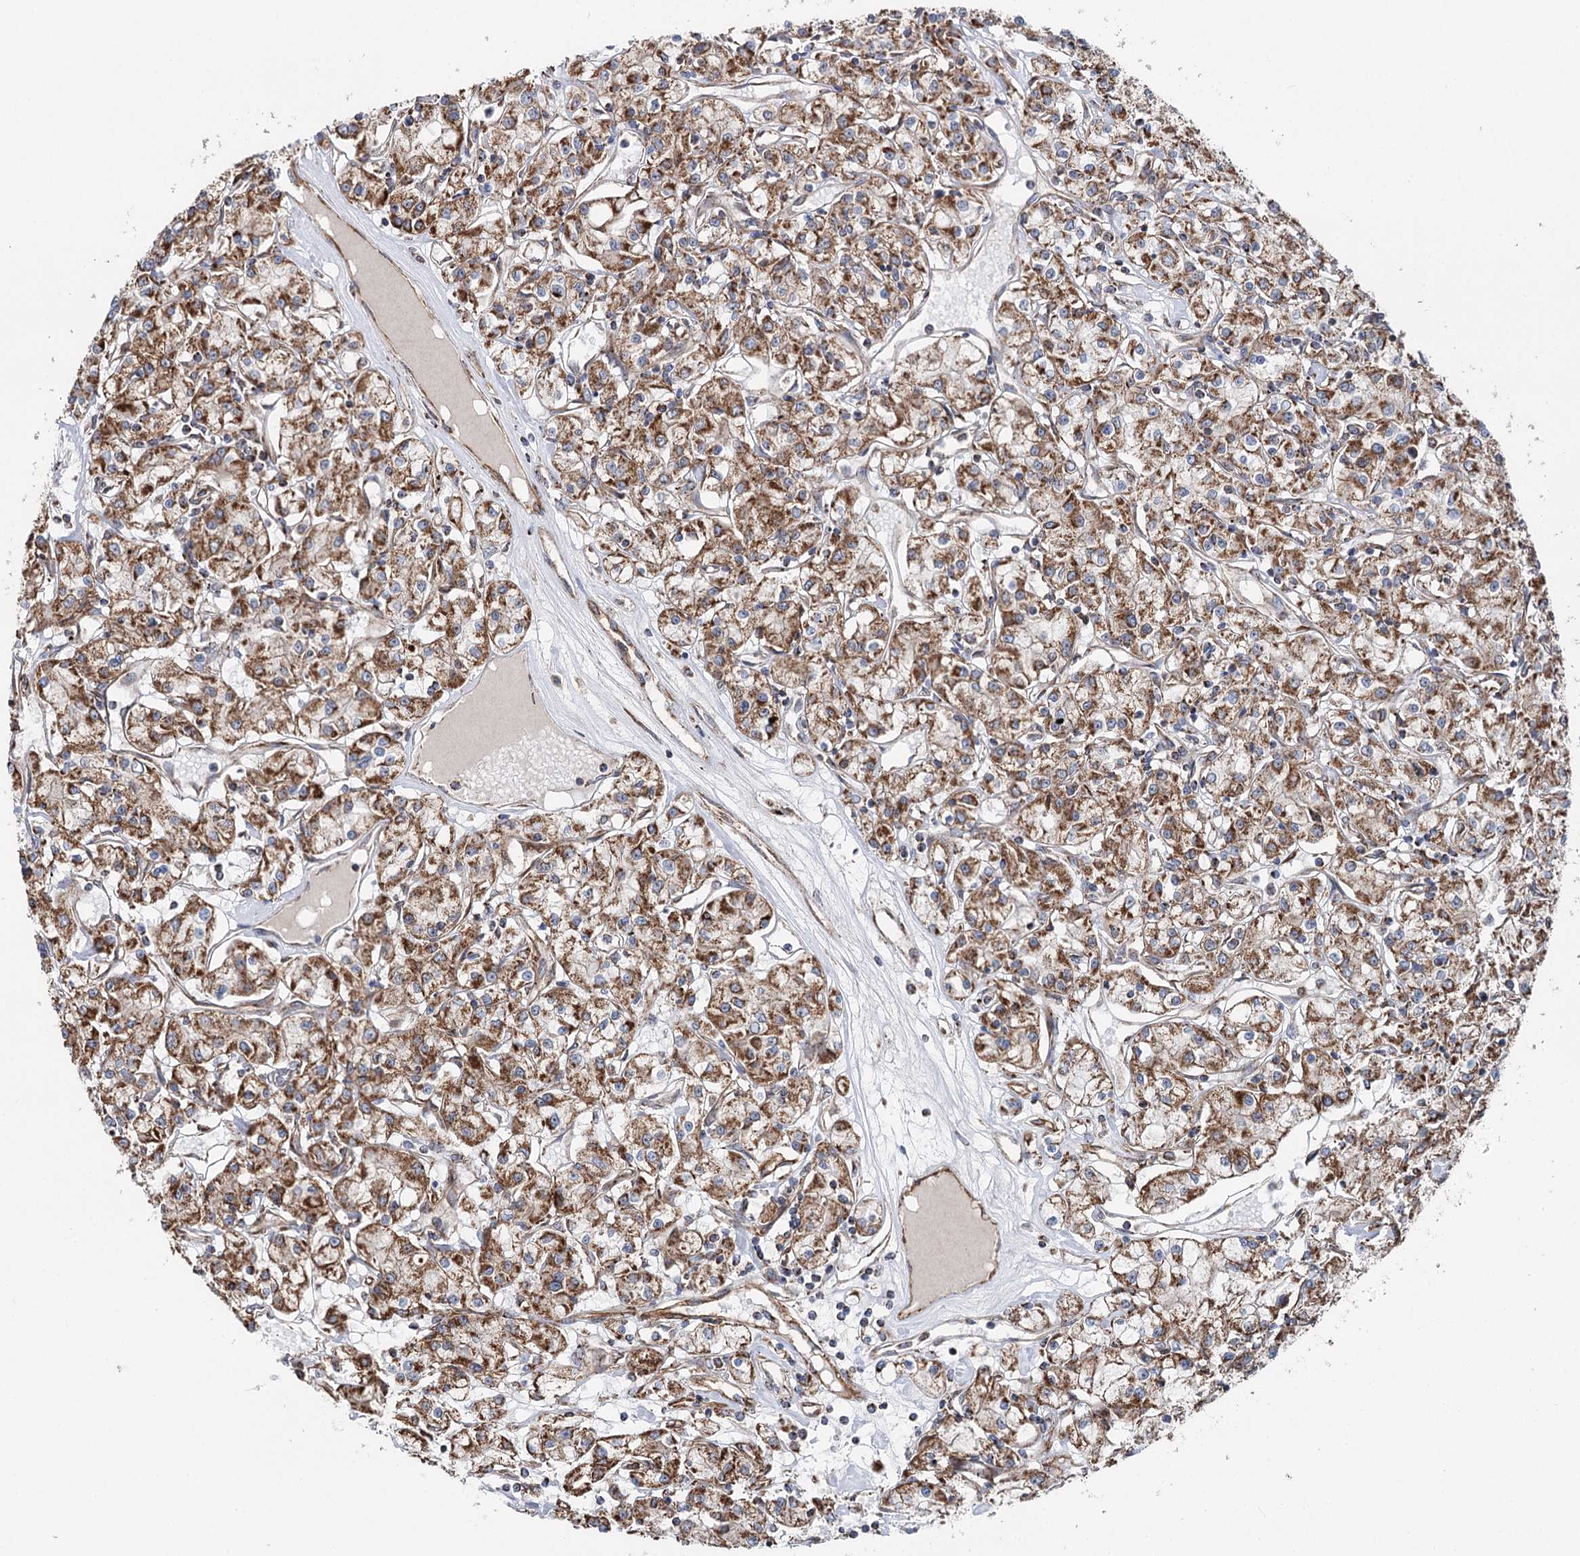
{"staining": {"intensity": "moderate", "quantity": ">75%", "location": "cytoplasmic/membranous"}, "tissue": "renal cancer", "cell_type": "Tumor cells", "image_type": "cancer", "snomed": [{"axis": "morphology", "description": "Adenocarcinoma, NOS"}, {"axis": "topography", "description": "Kidney"}], "caption": "A photomicrograph of renal cancer (adenocarcinoma) stained for a protein shows moderate cytoplasmic/membranous brown staining in tumor cells.", "gene": "MSANTD2", "patient": {"sex": "female", "age": 59}}